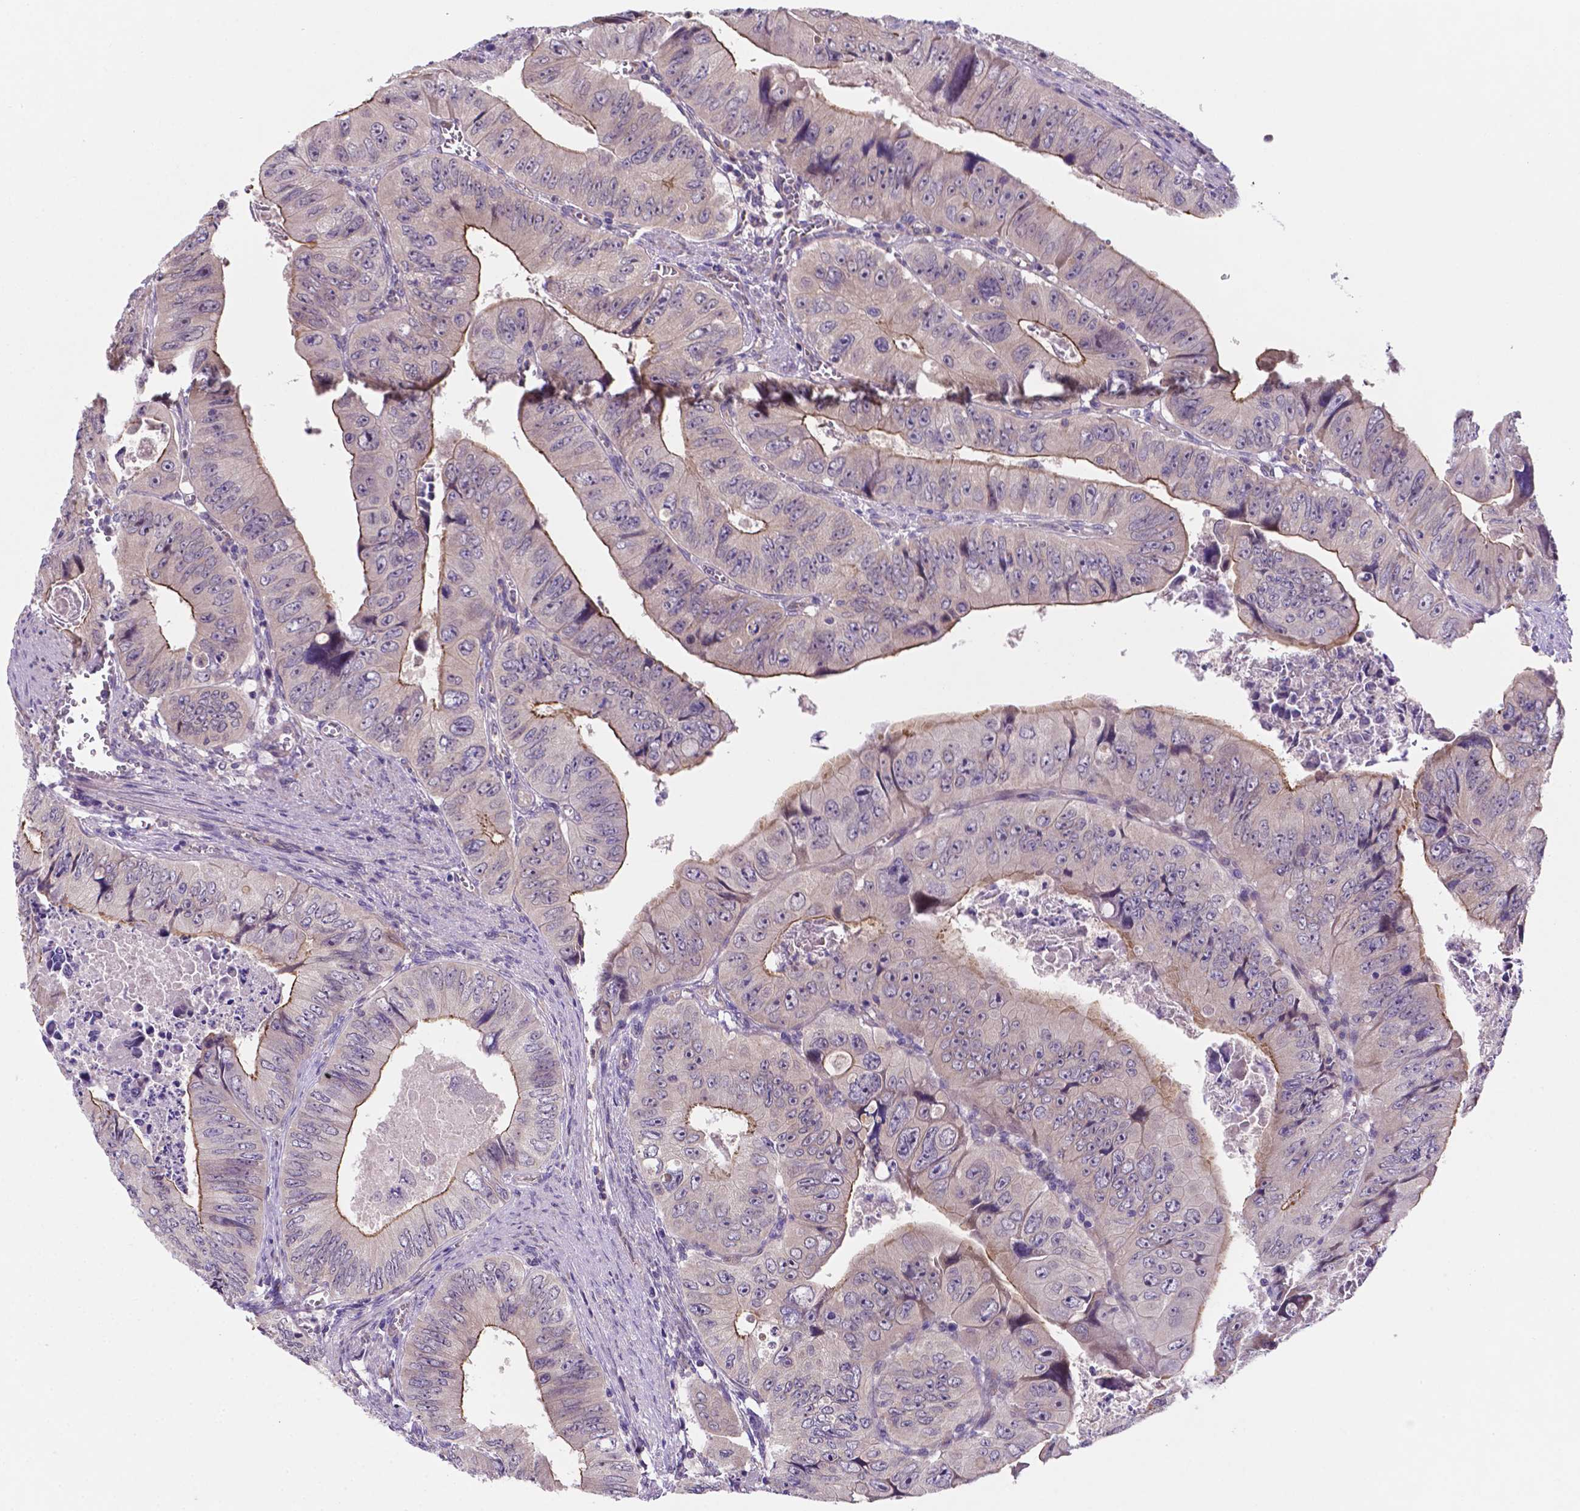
{"staining": {"intensity": "strong", "quantity": ">75%", "location": "cytoplasmic/membranous"}, "tissue": "colorectal cancer", "cell_type": "Tumor cells", "image_type": "cancer", "snomed": [{"axis": "morphology", "description": "Adenocarcinoma, NOS"}, {"axis": "topography", "description": "Colon"}], "caption": "A brown stain shows strong cytoplasmic/membranous expression of a protein in human colorectal cancer tumor cells.", "gene": "TM4SF20", "patient": {"sex": "female", "age": 84}}